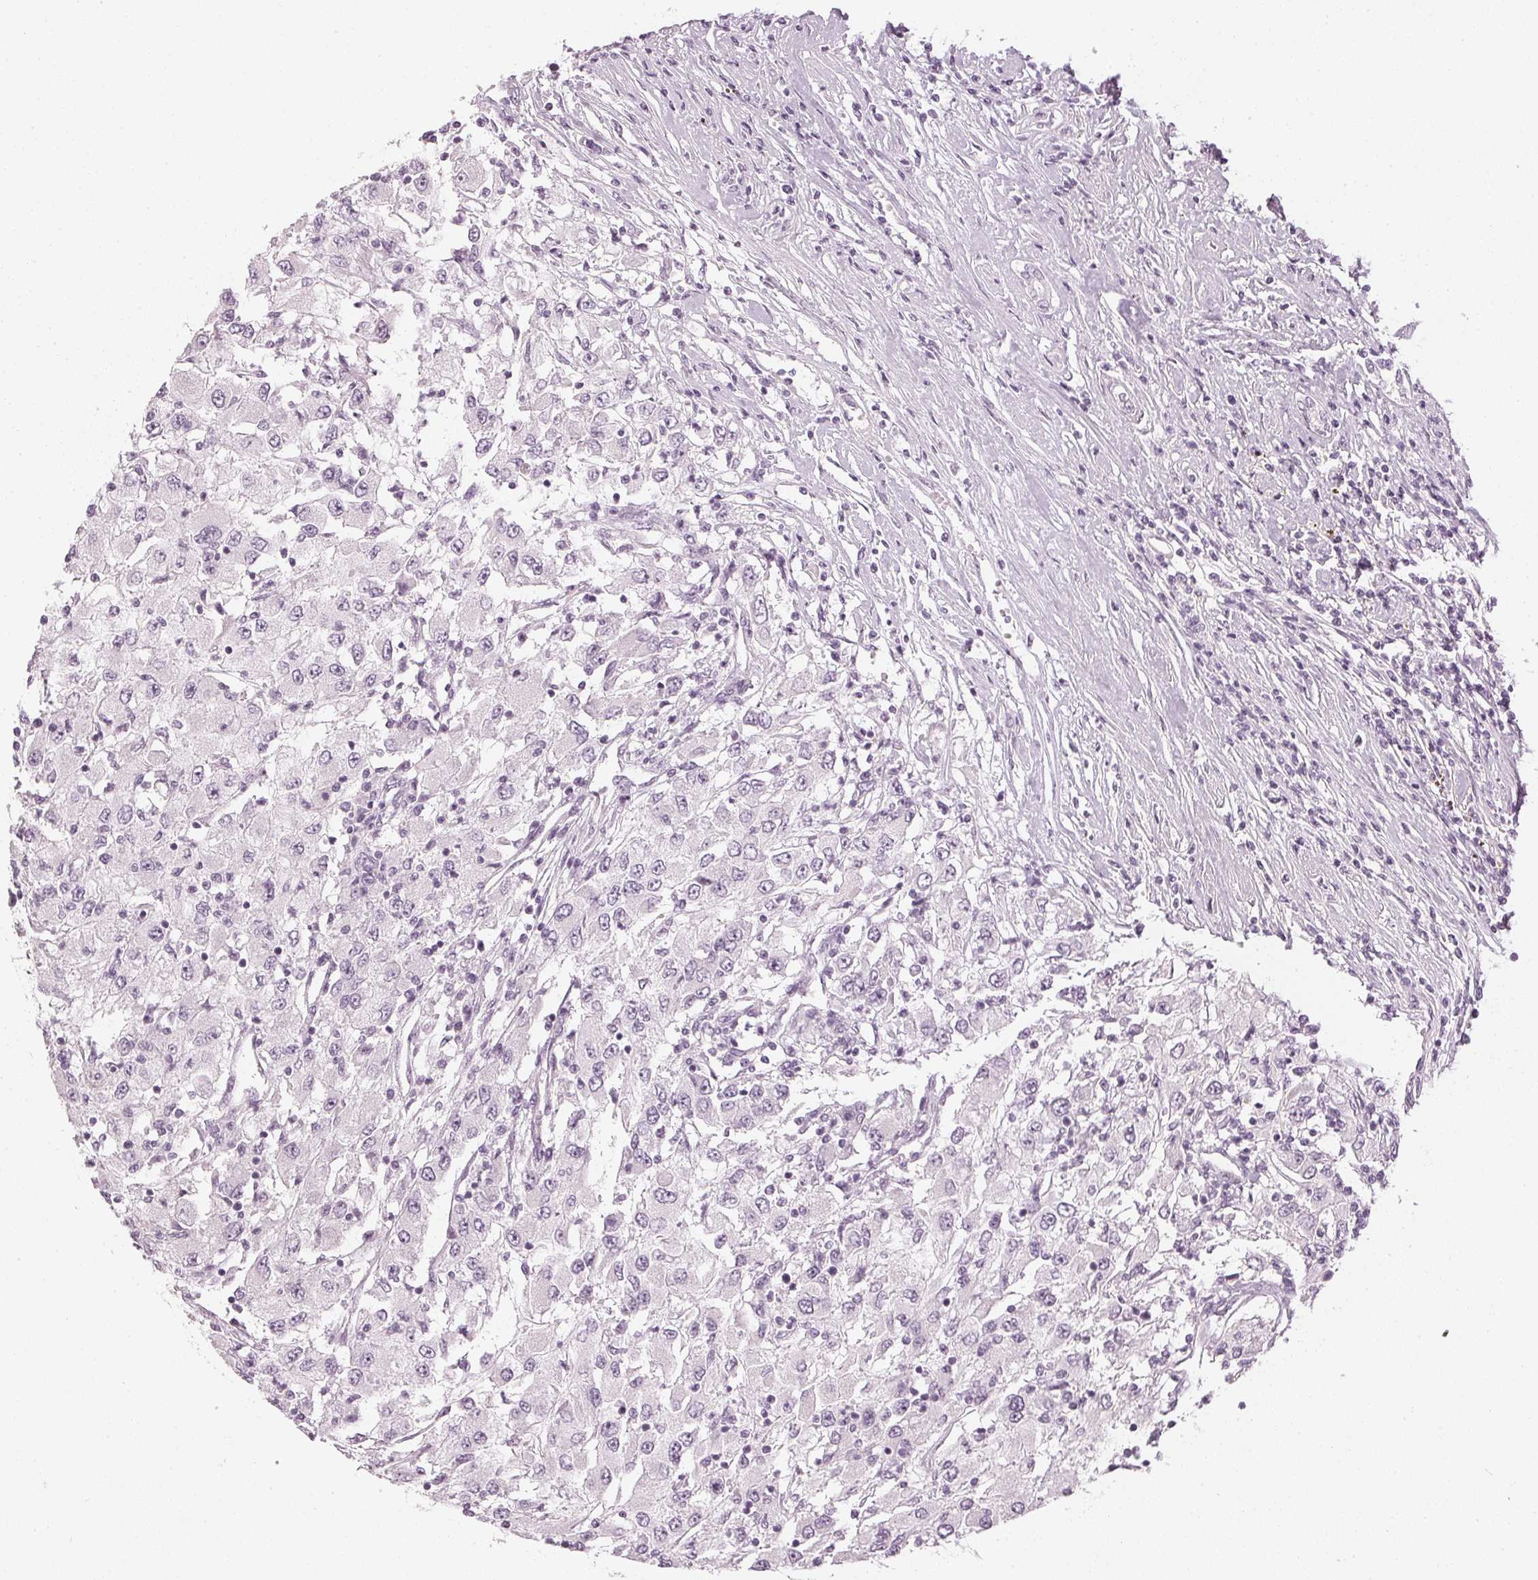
{"staining": {"intensity": "negative", "quantity": "none", "location": "none"}, "tissue": "renal cancer", "cell_type": "Tumor cells", "image_type": "cancer", "snomed": [{"axis": "morphology", "description": "Adenocarcinoma, NOS"}, {"axis": "topography", "description": "Kidney"}], "caption": "Immunohistochemistry (IHC) photomicrograph of human renal cancer stained for a protein (brown), which shows no staining in tumor cells.", "gene": "APLP1", "patient": {"sex": "female", "age": 67}}